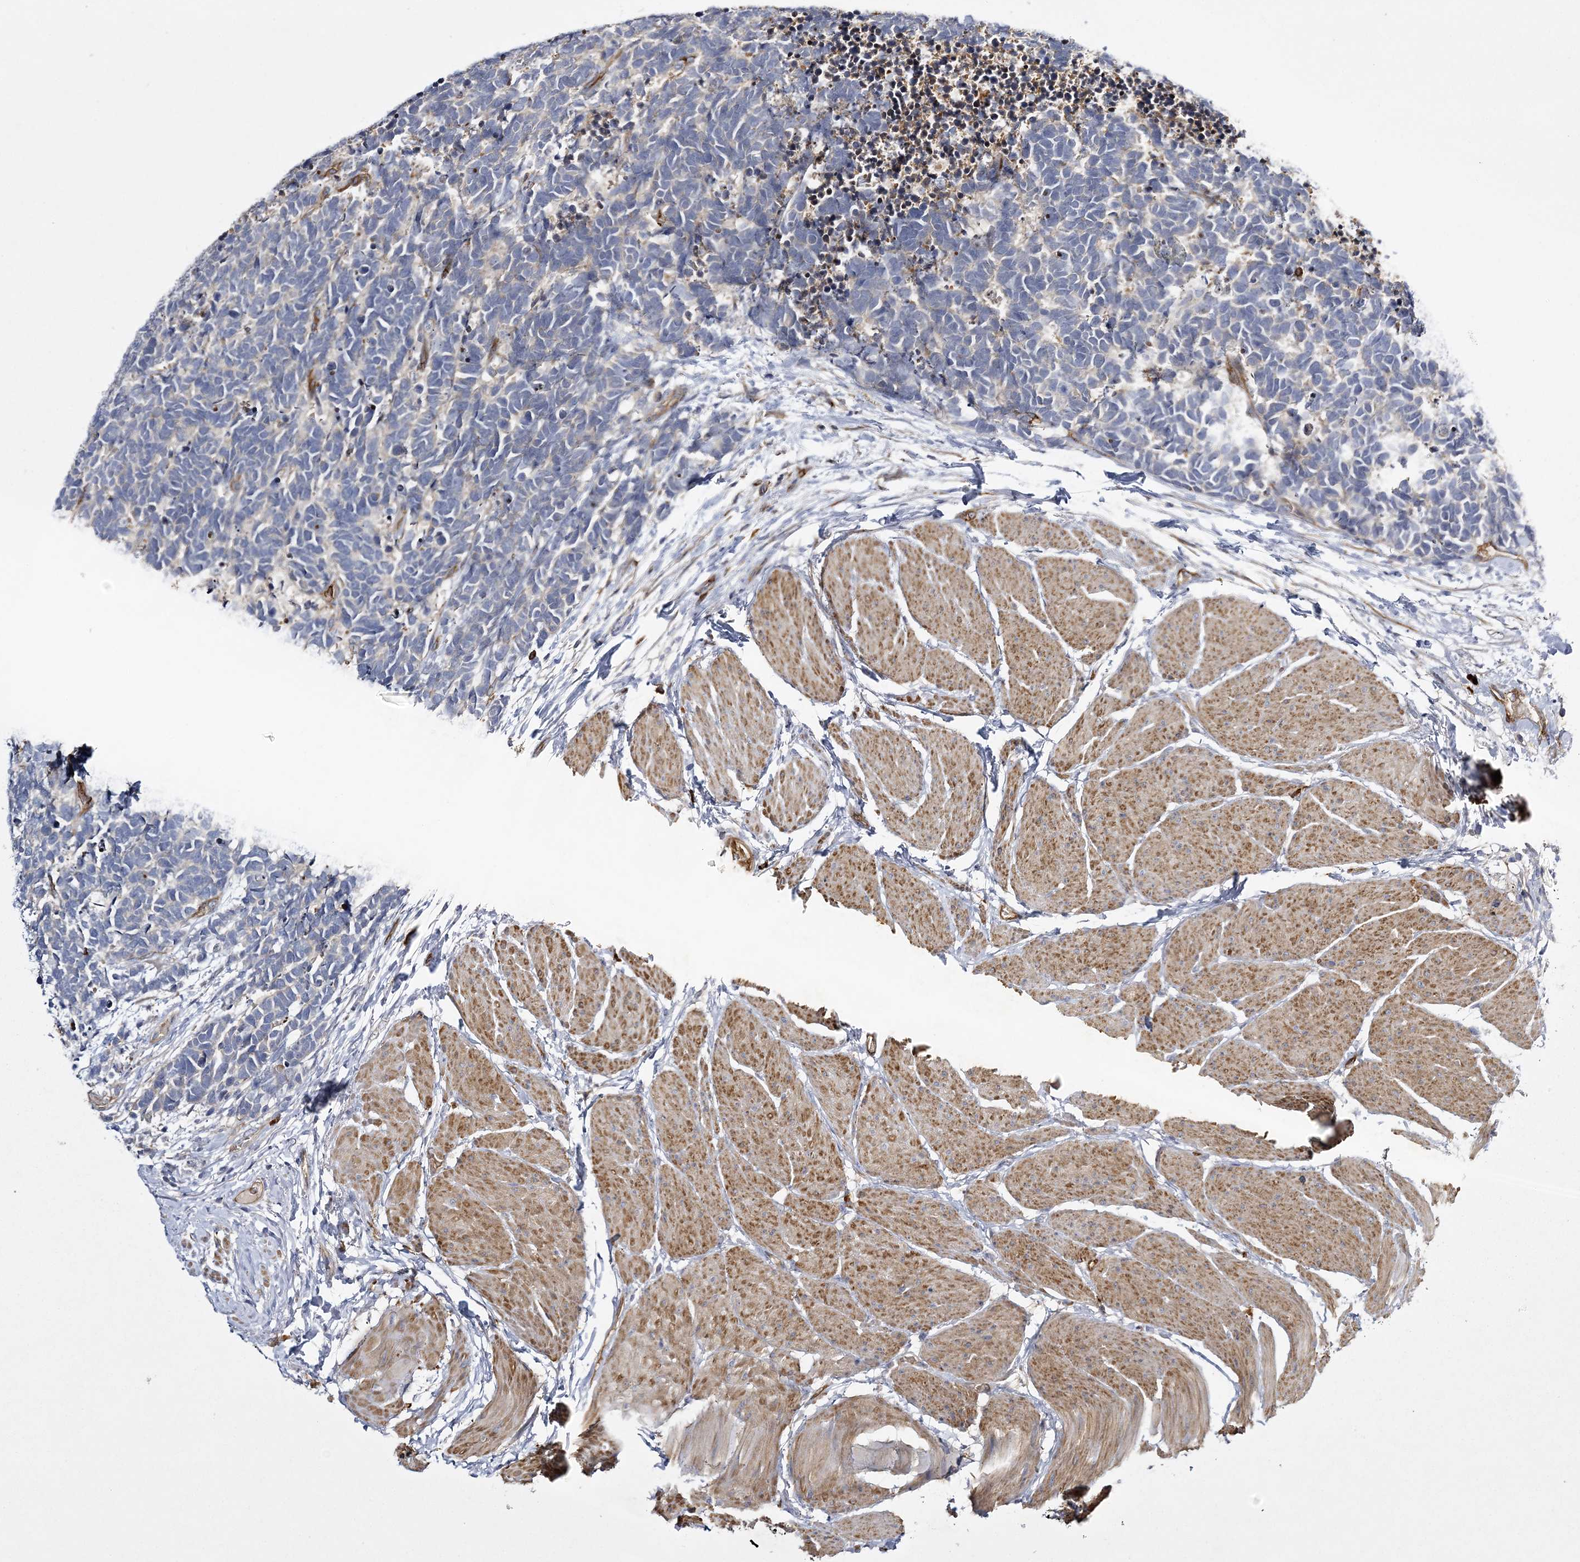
{"staining": {"intensity": "negative", "quantity": "none", "location": "none"}, "tissue": "carcinoid", "cell_type": "Tumor cells", "image_type": "cancer", "snomed": [{"axis": "morphology", "description": "Carcinoma, NOS"}, {"axis": "morphology", "description": "Carcinoid, malignant, NOS"}, {"axis": "topography", "description": "Urinary bladder"}], "caption": "Immunohistochemistry histopathology image of neoplastic tissue: human carcinoid (malignant) stained with DAB shows no significant protein staining in tumor cells.", "gene": "CALN1", "patient": {"sex": "male", "age": 57}}